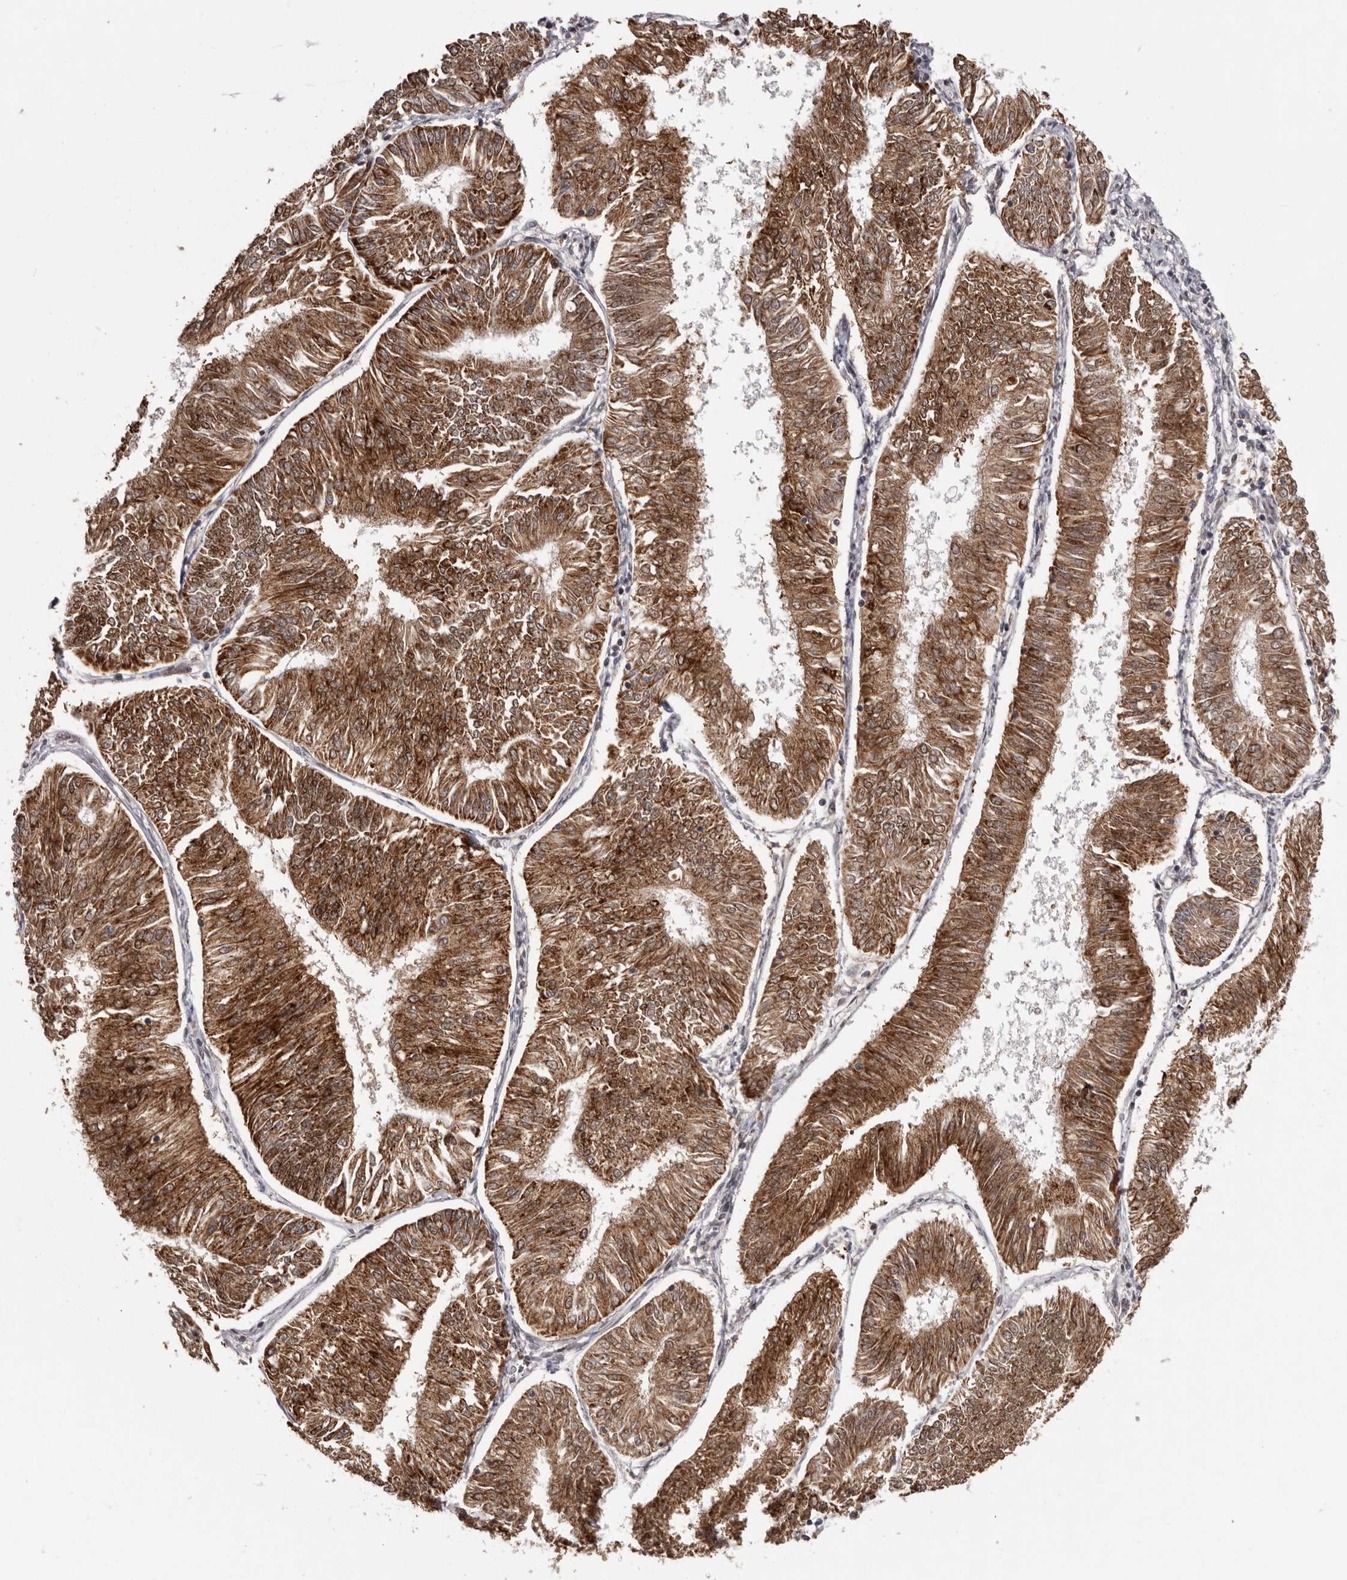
{"staining": {"intensity": "strong", "quantity": ">75%", "location": "cytoplasmic/membranous"}, "tissue": "endometrial cancer", "cell_type": "Tumor cells", "image_type": "cancer", "snomed": [{"axis": "morphology", "description": "Adenocarcinoma, NOS"}, {"axis": "topography", "description": "Endometrium"}], "caption": "Protein staining of endometrial cancer tissue displays strong cytoplasmic/membranous staining in about >75% of tumor cells.", "gene": "C17orf99", "patient": {"sex": "female", "age": 58}}